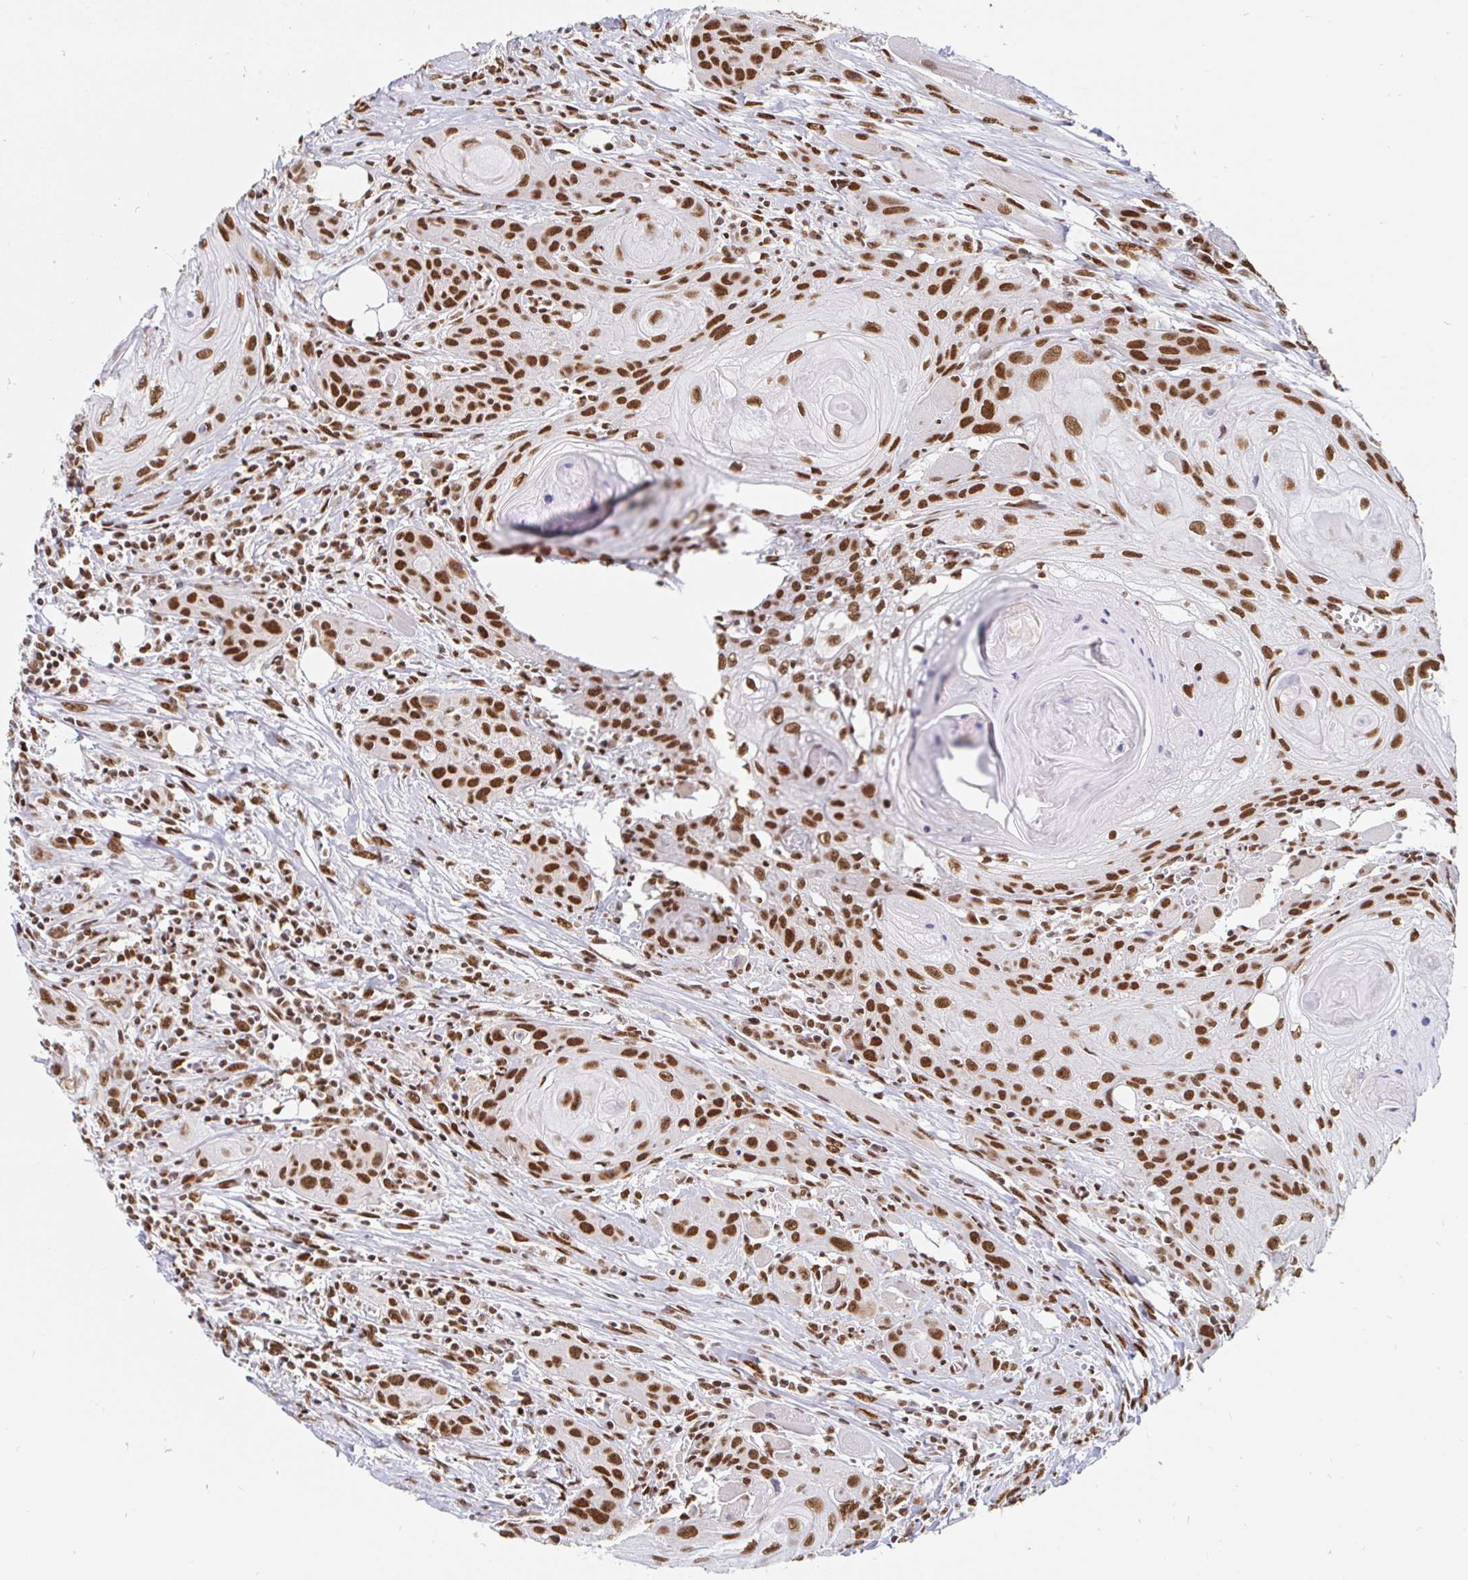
{"staining": {"intensity": "strong", "quantity": ">75%", "location": "nuclear"}, "tissue": "head and neck cancer", "cell_type": "Tumor cells", "image_type": "cancer", "snomed": [{"axis": "morphology", "description": "Squamous cell carcinoma, NOS"}, {"axis": "topography", "description": "Oral tissue"}, {"axis": "topography", "description": "Head-Neck"}], "caption": "IHC (DAB) staining of squamous cell carcinoma (head and neck) reveals strong nuclear protein staining in approximately >75% of tumor cells. (Brightfield microscopy of DAB IHC at high magnification).", "gene": "RBMX", "patient": {"sex": "male", "age": 58}}